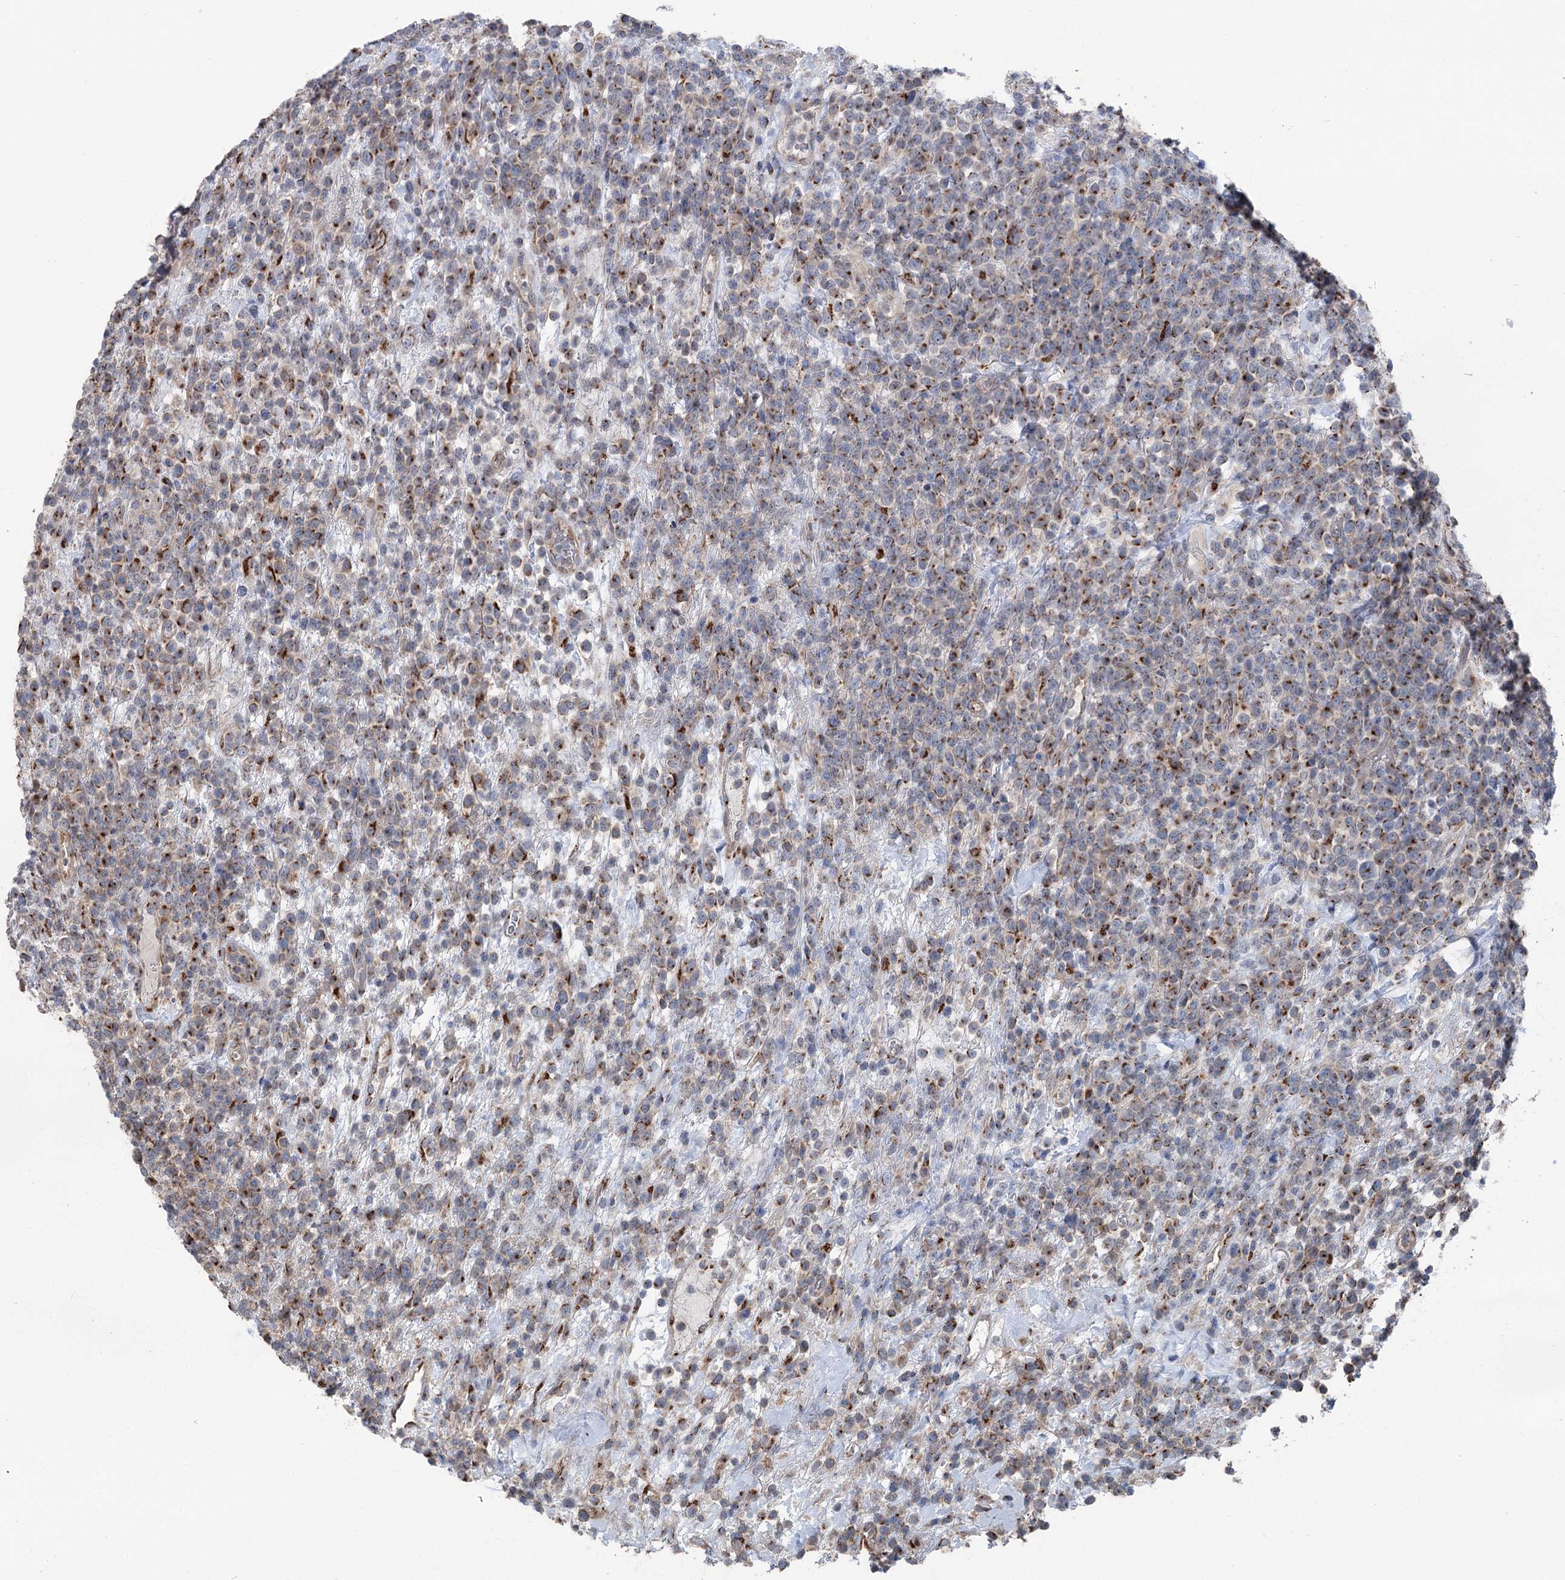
{"staining": {"intensity": "moderate", "quantity": "25%-75%", "location": "cytoplasmic/membranous"}, "tissue": "lymphoma", "cell_type": "Tumor cells", "image_type": "cancer", "snomed": [{"axis": "morphology", "description": "Malignant lymphoma, non-Hodgkin's type, High grade"}, {"axis": "topography", "description": "Colon"}], "caption": "A brown stain labels moderate cytoplasmic/membranous expression of a protein in human lymphoma tumor cells. The protein is stained brown, and the nuclei are stained in blue (DAB (3,3'-diaminobenzidine) IHC with brightfield microscopy, high magnification).", "gene": "ITIH5", "patient": {"sex": "female", "age": 53}}